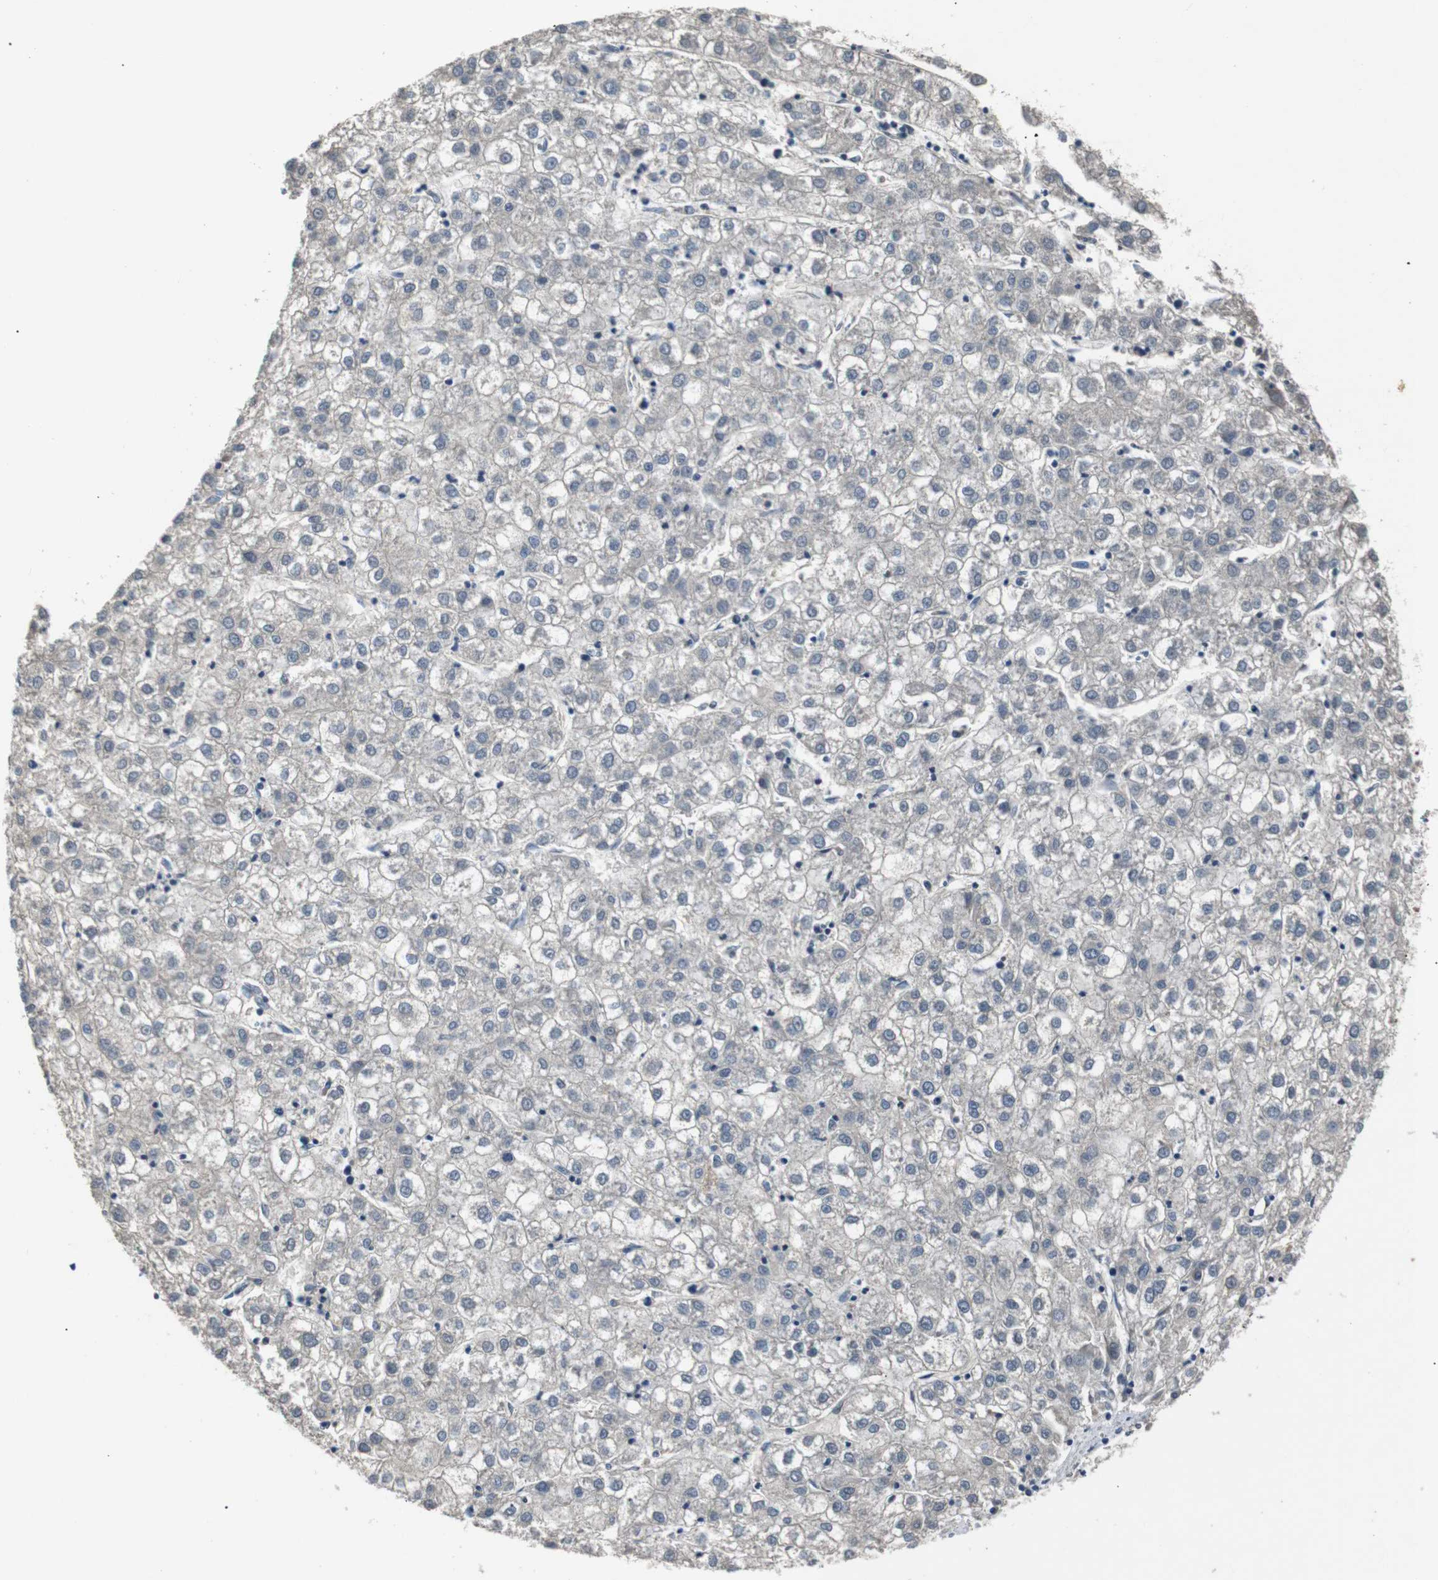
{"staining": {"intensity": "negative", "quantity": "none", "location": "none"}, "tissue": "liver cancer", "cell_type": "Tumor cells", "image_type": "cancer", "snomed": [{"axis": "morphology", "description": "Carcinoma, Hepatocellular, NOS"}, {"axis": "topography", "description": "Liver"}], "caption": "High power microscopy histopathology image of an immunohistochemistry histopathology image of hepatocellular carcinoma (liver), revealing no significant staining in tumor cells.", "gene": "NETO2", "patient": {"sex": "male", "age": 72}}